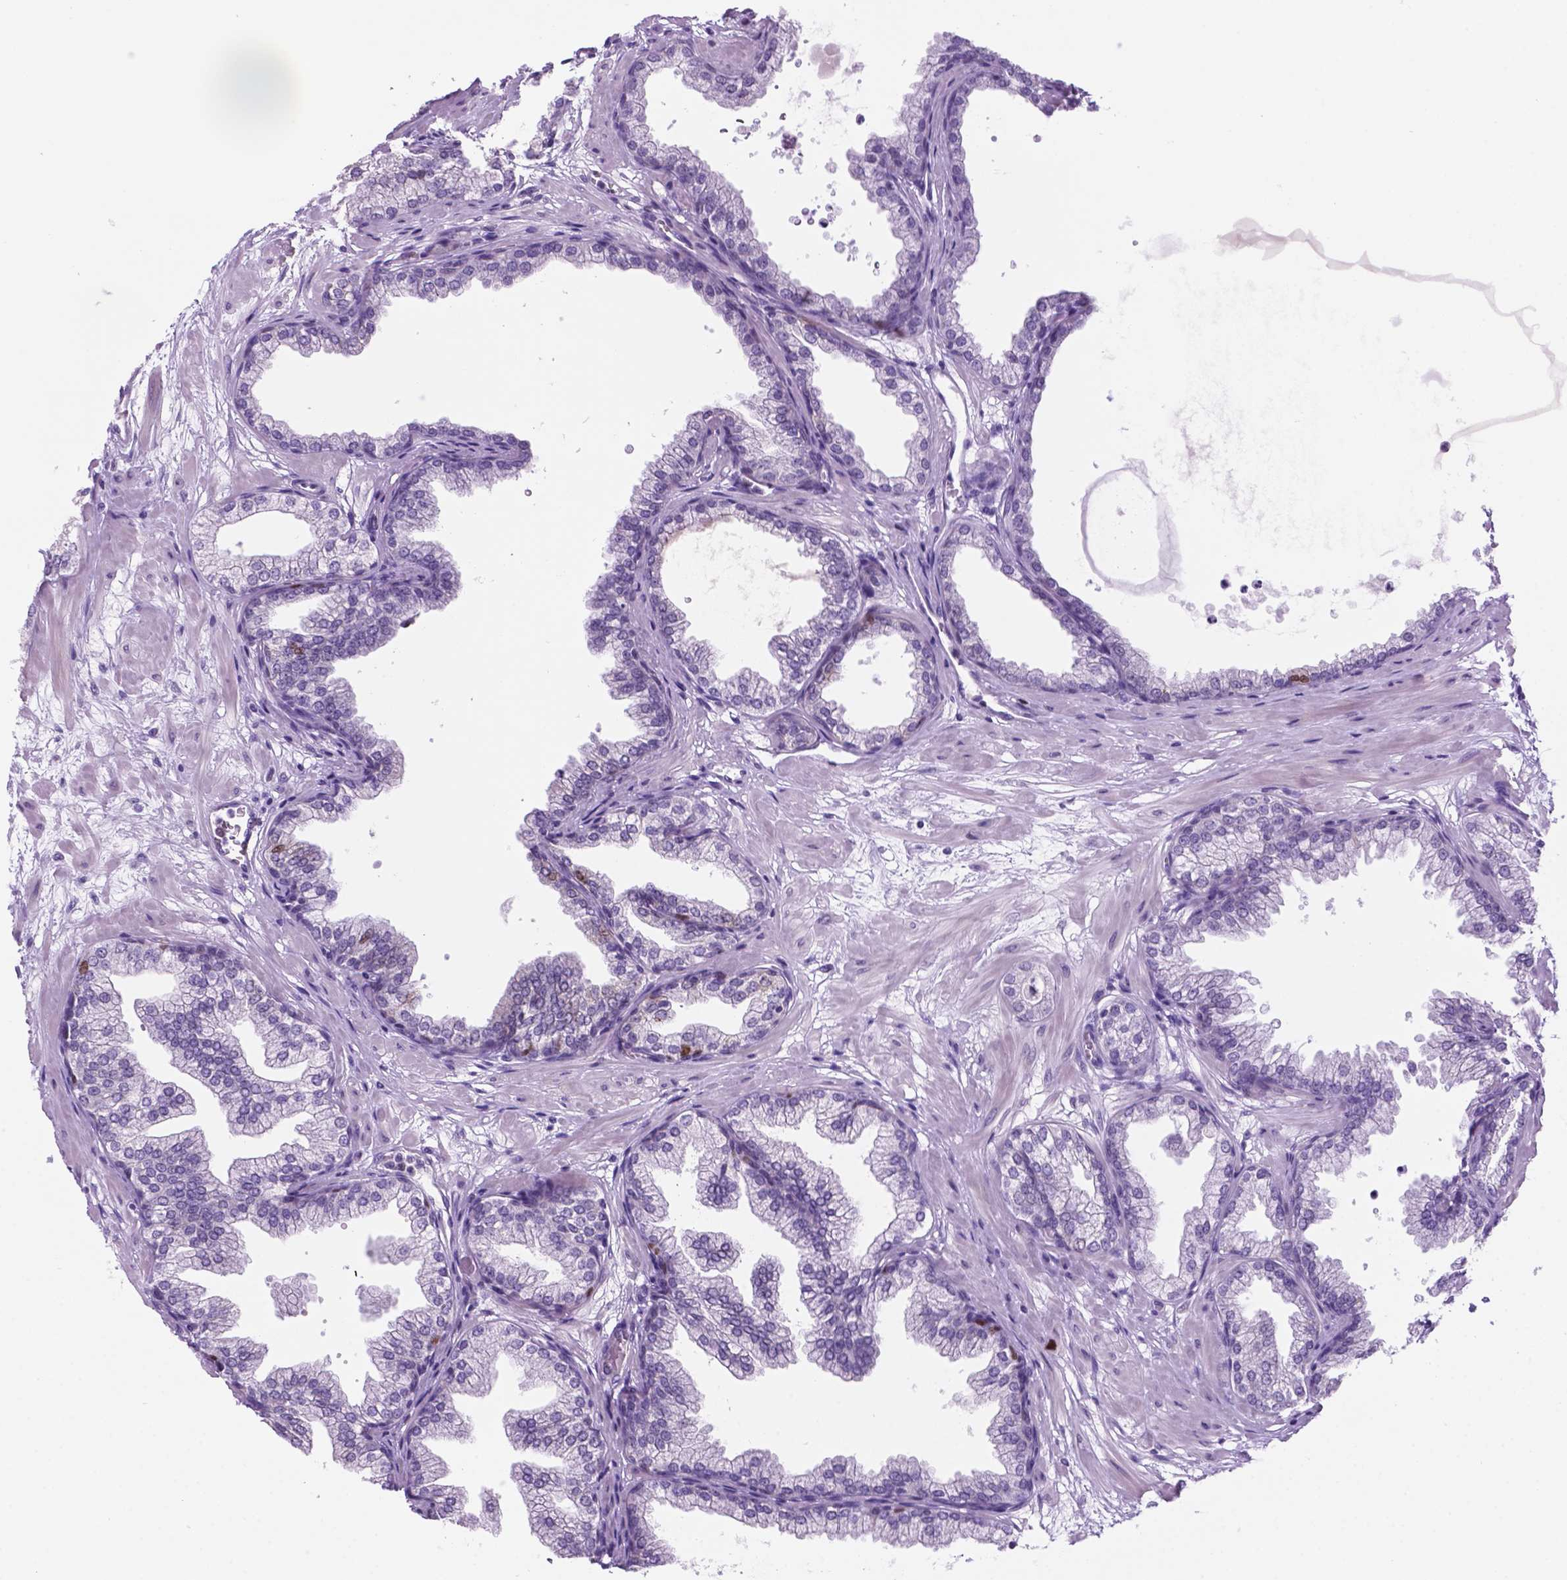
{"staining": {"intensity": "moderate", "quantity": "<25%", "location": "nuclear"}, "tissue": "prostate", "cell_type": "Glandular cells", "image_type": "normal", "snomed": [{"axis": "morphology", "description": "Normal tissue, NOS"}, {"axis": "topography", "description": "Prostate"}], "caption": "Glandular cells show low levels of moderate nuclear positivity in approximately <25% of cells in normal human prostate. (DAB (3,3'-diaminobenzidine) IHC, brown staining for protein, blue staining for nuclei).", "gene": "NCAPH2", "patient": {"sex": "male", "age": 37}}